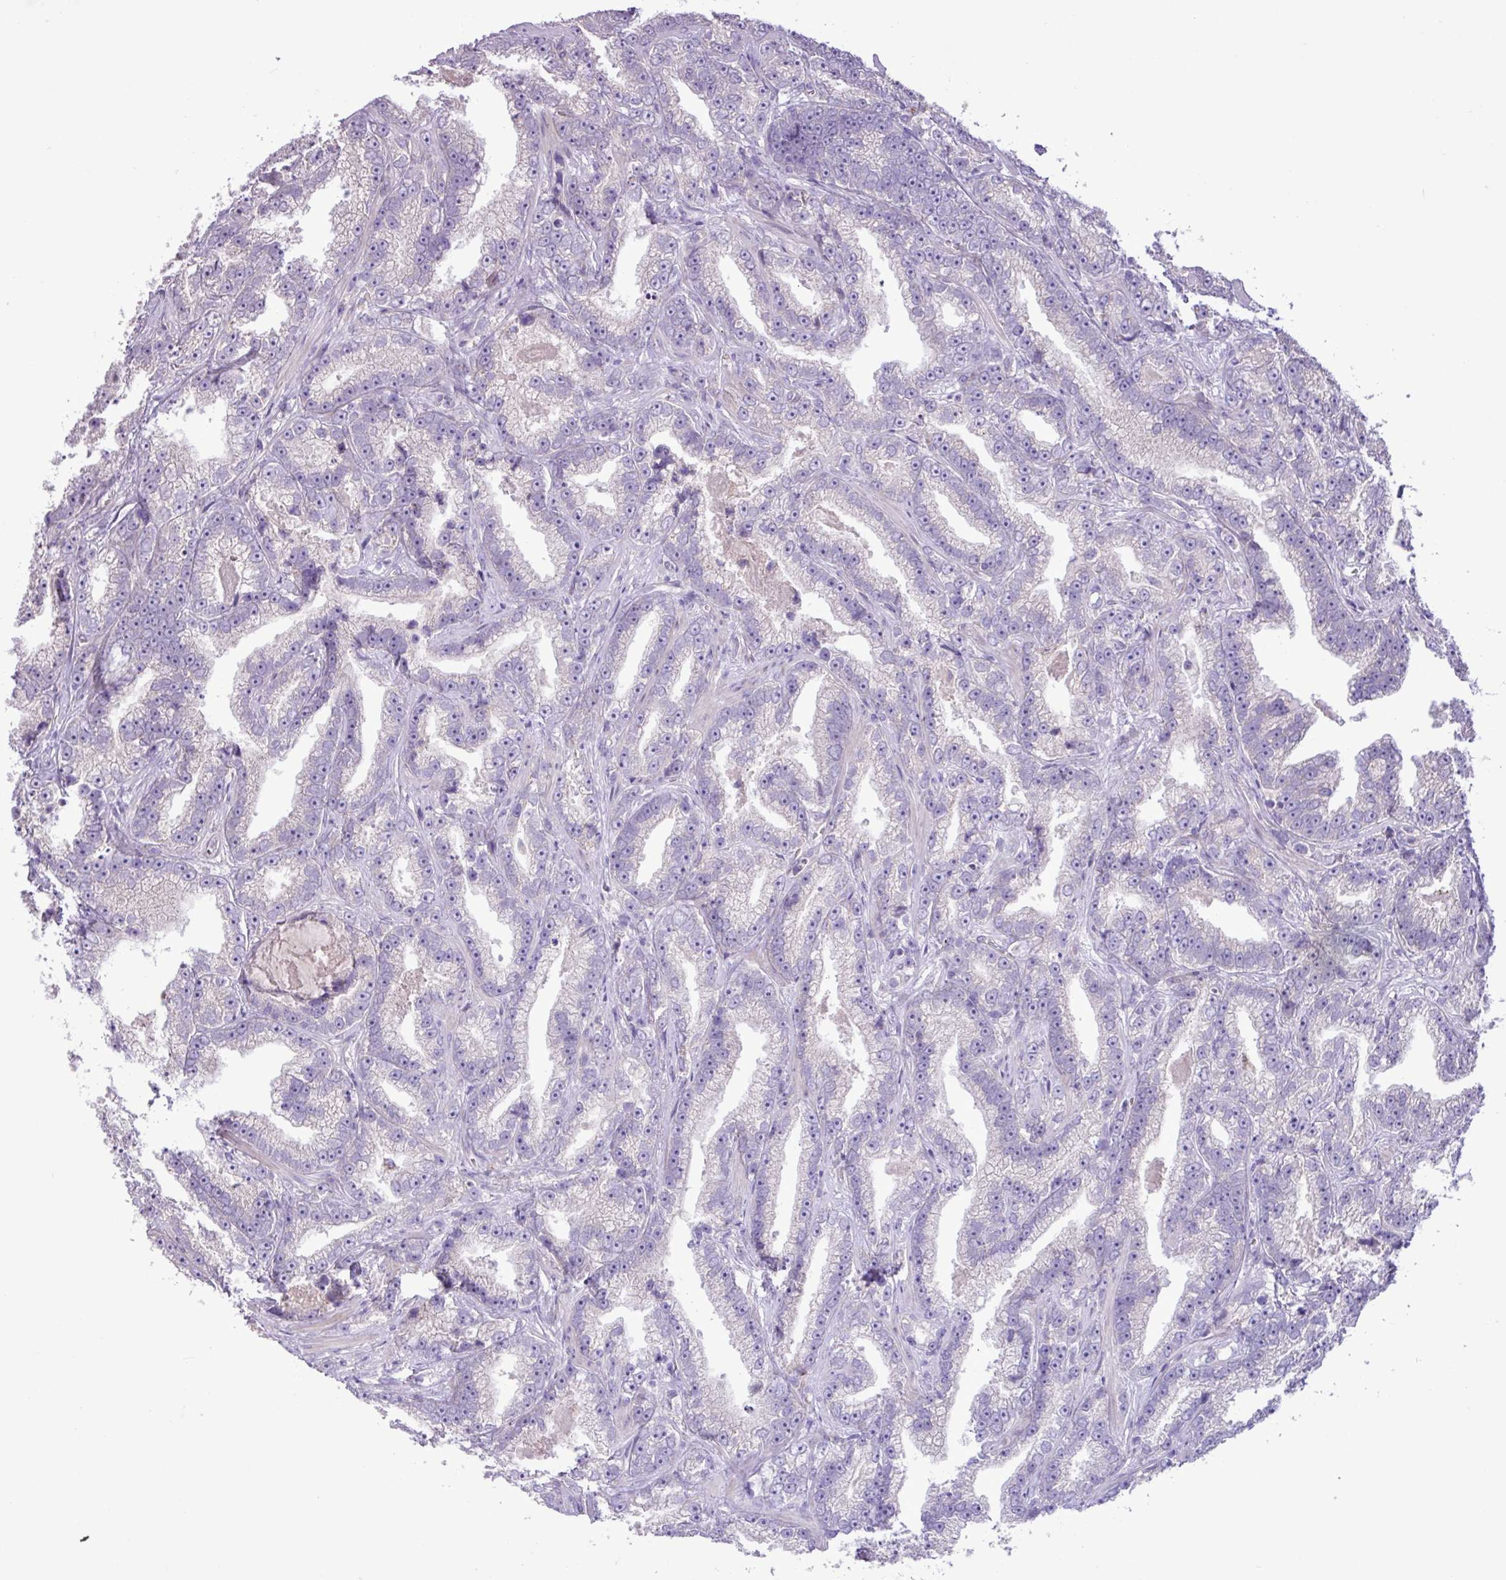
{"staining": {"intensity": "negative", "quantity": "none", "location": "none"}, "tissue": "prostate cancer", "cell_type": "Tumor cells", "image_type": "cancer", "snomed": [{"axis": "morphology", "description": "Adenocarcinoma, High grade"}, {"axis": "topography", "description": "Prostate and seminal vesicle, NOS"}], "caption": "Immunohistochemistry (IHC) image of human prostate high-grade adenocarcinoma stained for a protein (brown), which demonstrates no positivity in tumor cells. (Stains: DAB immunohistochemistry with hematoxylin counter stain, Microscopy: brightfield microscopy at high magnification).", "gene": "CD248", "patient": {"sex": "male", "age": 67}}